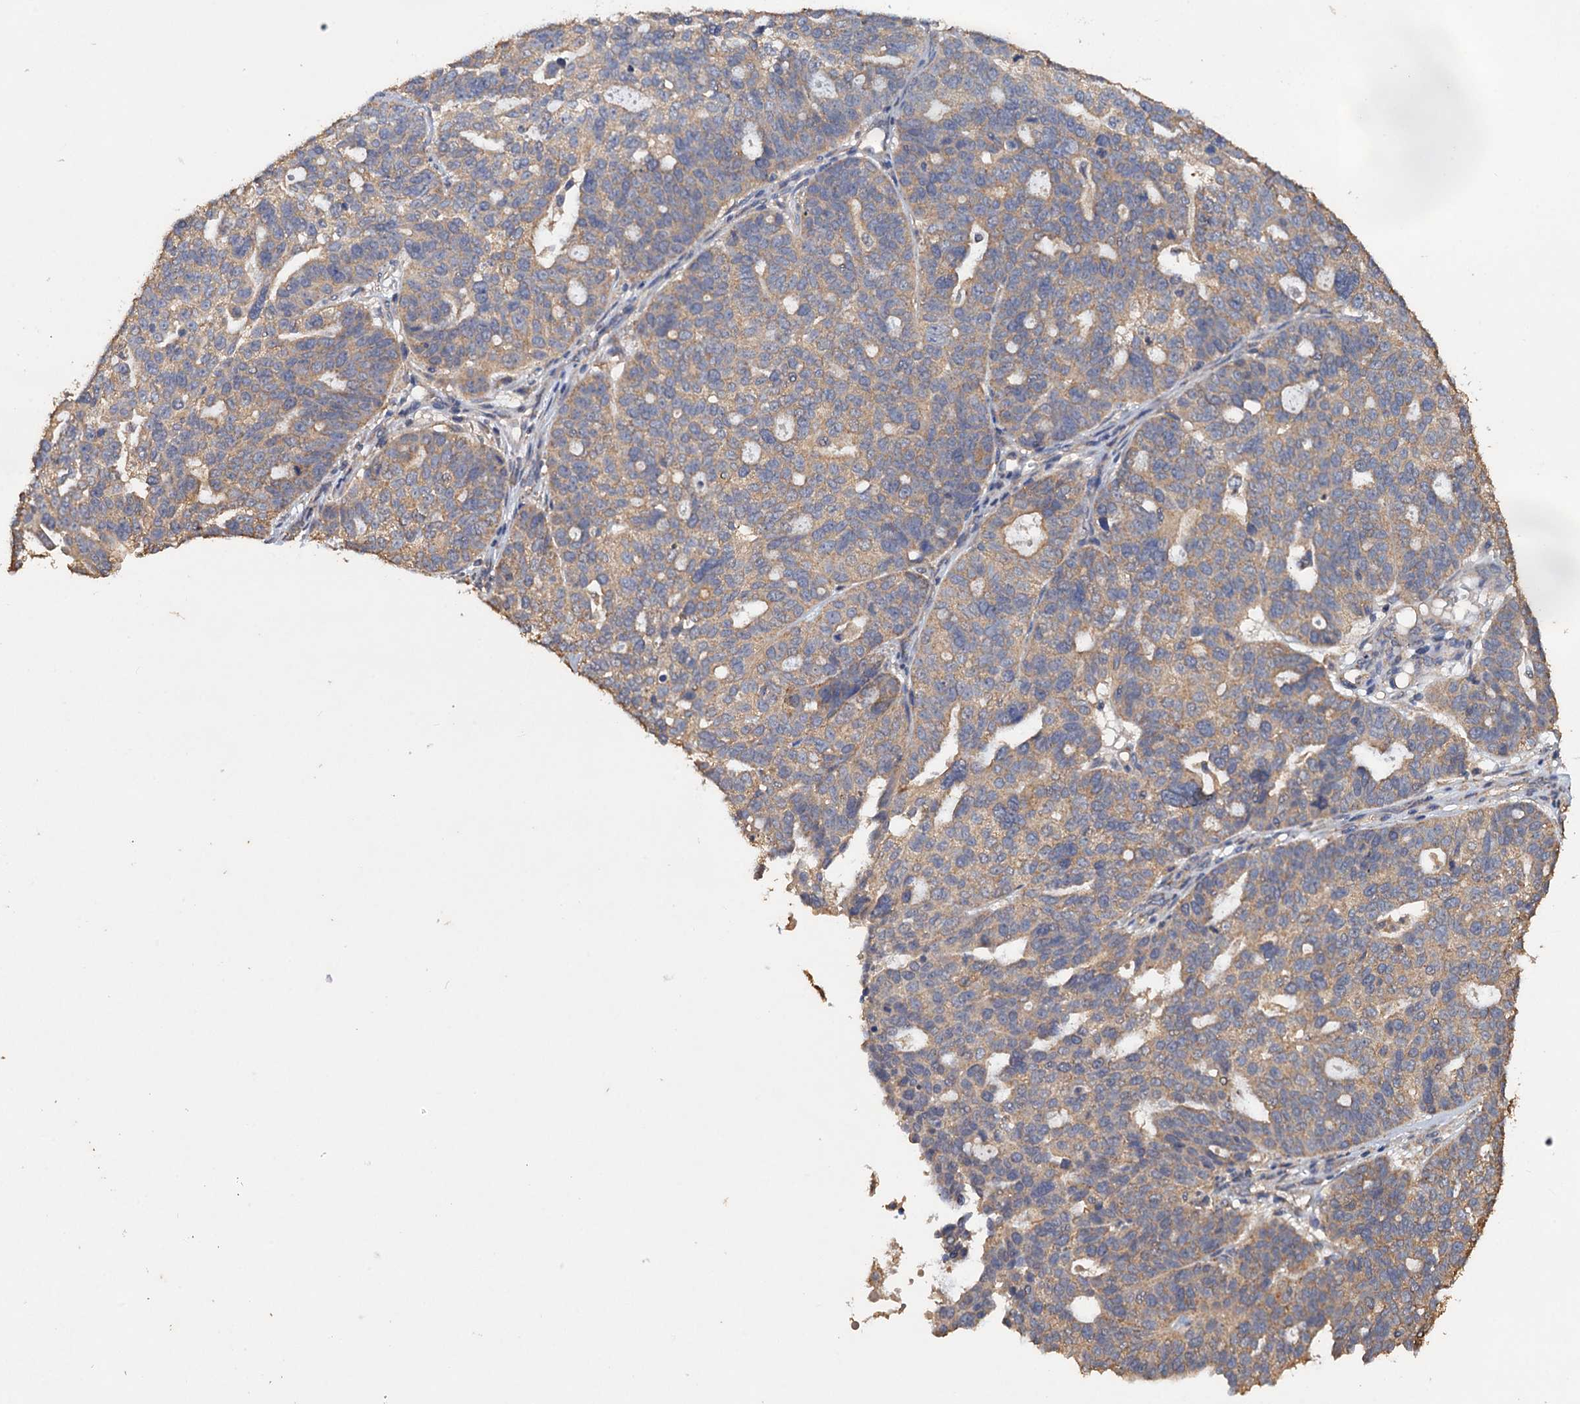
{"staining": {"intensity": "weak", "quantity": "25%-75%", "location": "cytoplasmic/membranous"}, "tissue": "ovarian cancer", "cell_type": "Tumor cells", "image_type": "cancer", "snomed": [{"axis": "morphology", "description": "Cystadenocarcinoma, serous, NOS"}, {"axis": "topography", "description": "Ovary"}], "caption": "This photomicrograph displays immunohistochemistry staining of human serous cystadenocarcinoma (ovarian), with low weak cytoplasmic/membranous expression in approximately 25%-75% of tumor cells.", "gene": "SCUBE3", "patient": {"sex": "female", "age": 59}}